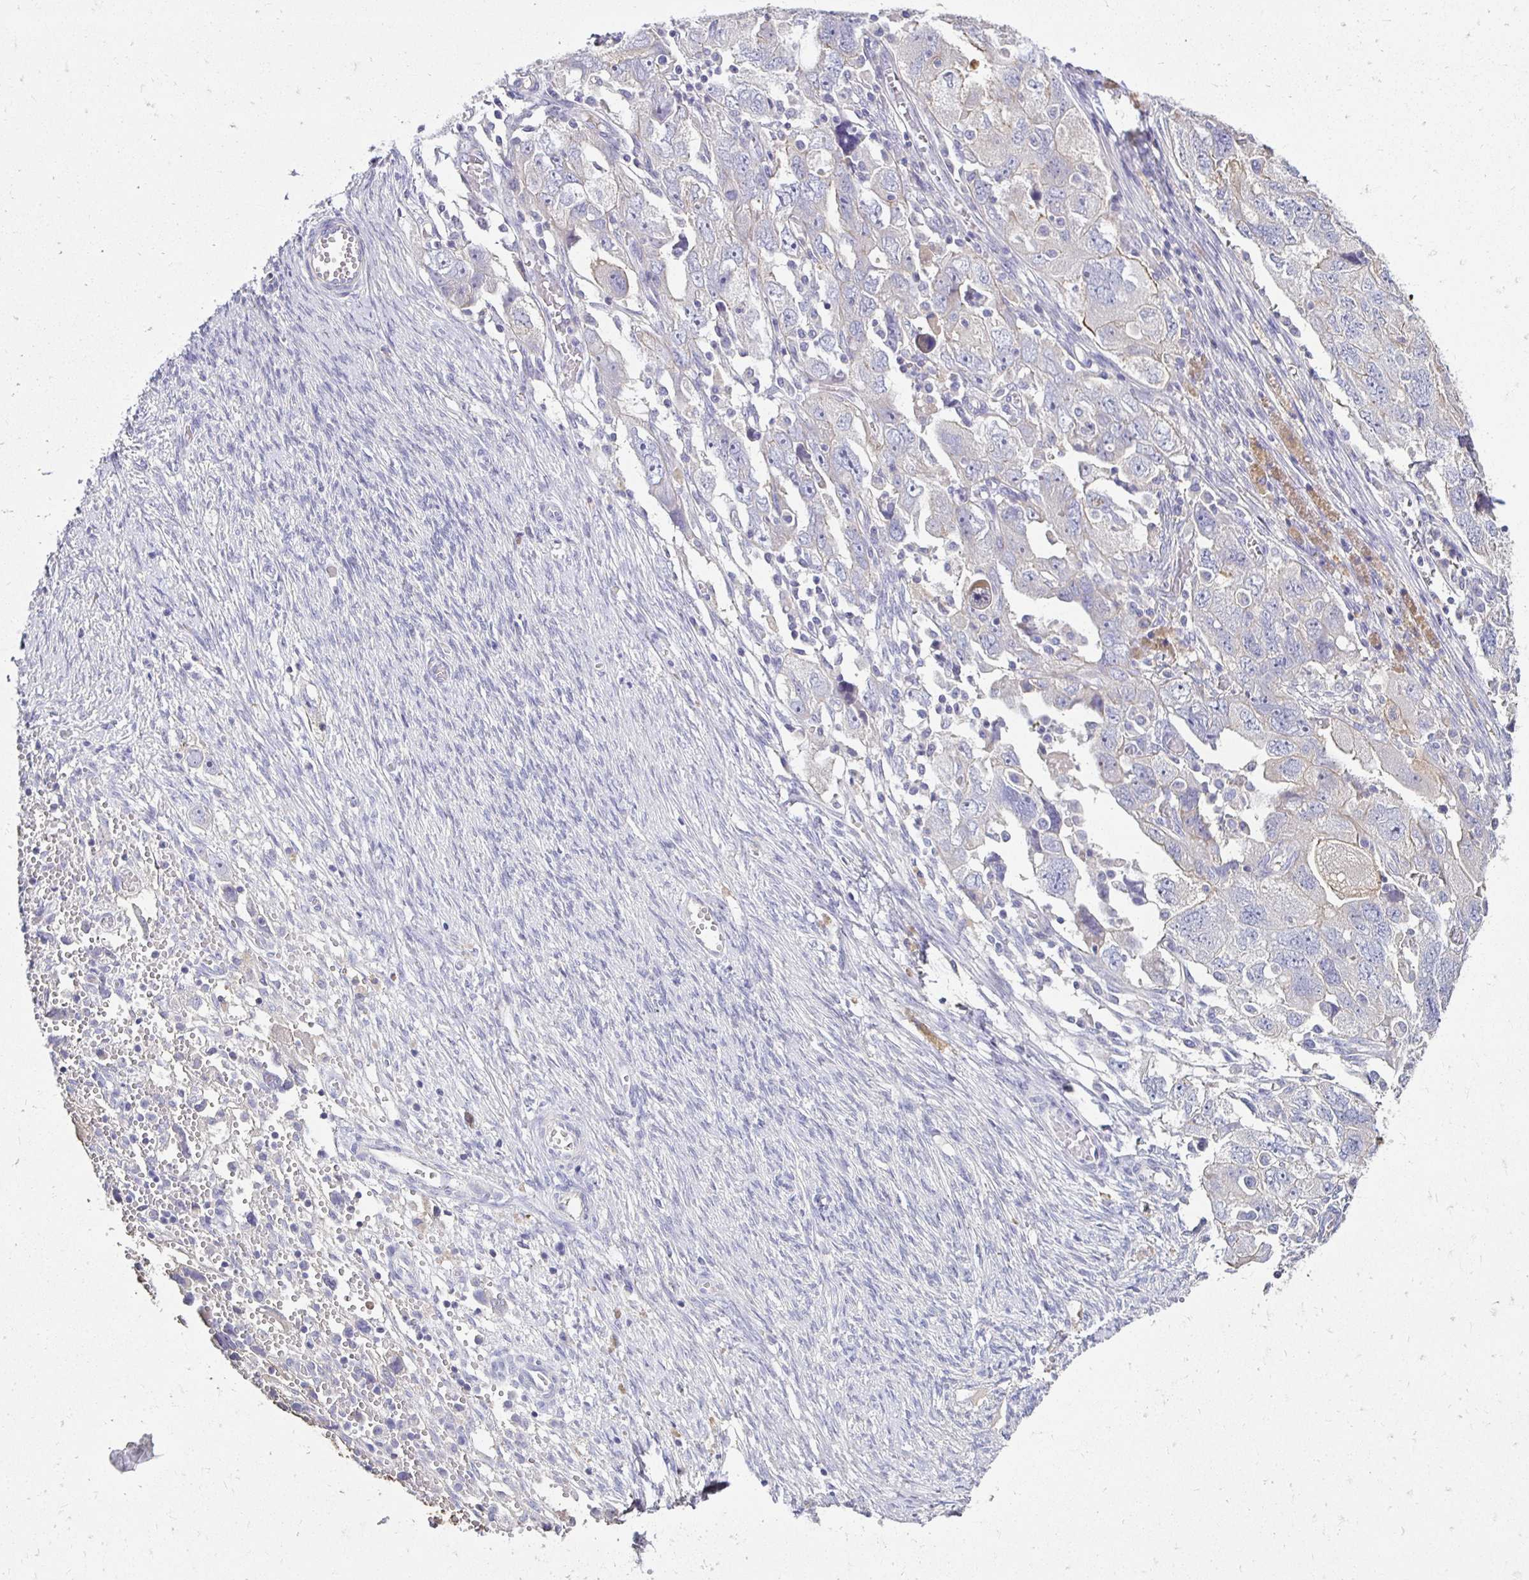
{"staining": {"intensity": "negative", "quantity": "none", "location": "none"}, "tissue": "ovarian cancer", "cell_type": "Tumor cells", "image_type": "cancer", "snomed": [{"axis": "morphology", "description": "Carcinoma, NOS"}, {"axis": "morphology", "description": "Cystadenocarcinoma, serous, NOS"}, {"axis": "topography", "description": "Ovary"}], "caption": "IHC image of neoplastic tissue: human serous cystadenocarcinoma (ovarian) stained with DAB displays no significant protein expression in tumor cells.", "gene": "AKAP6", "patient": {"sex": "female", "age": 69}}